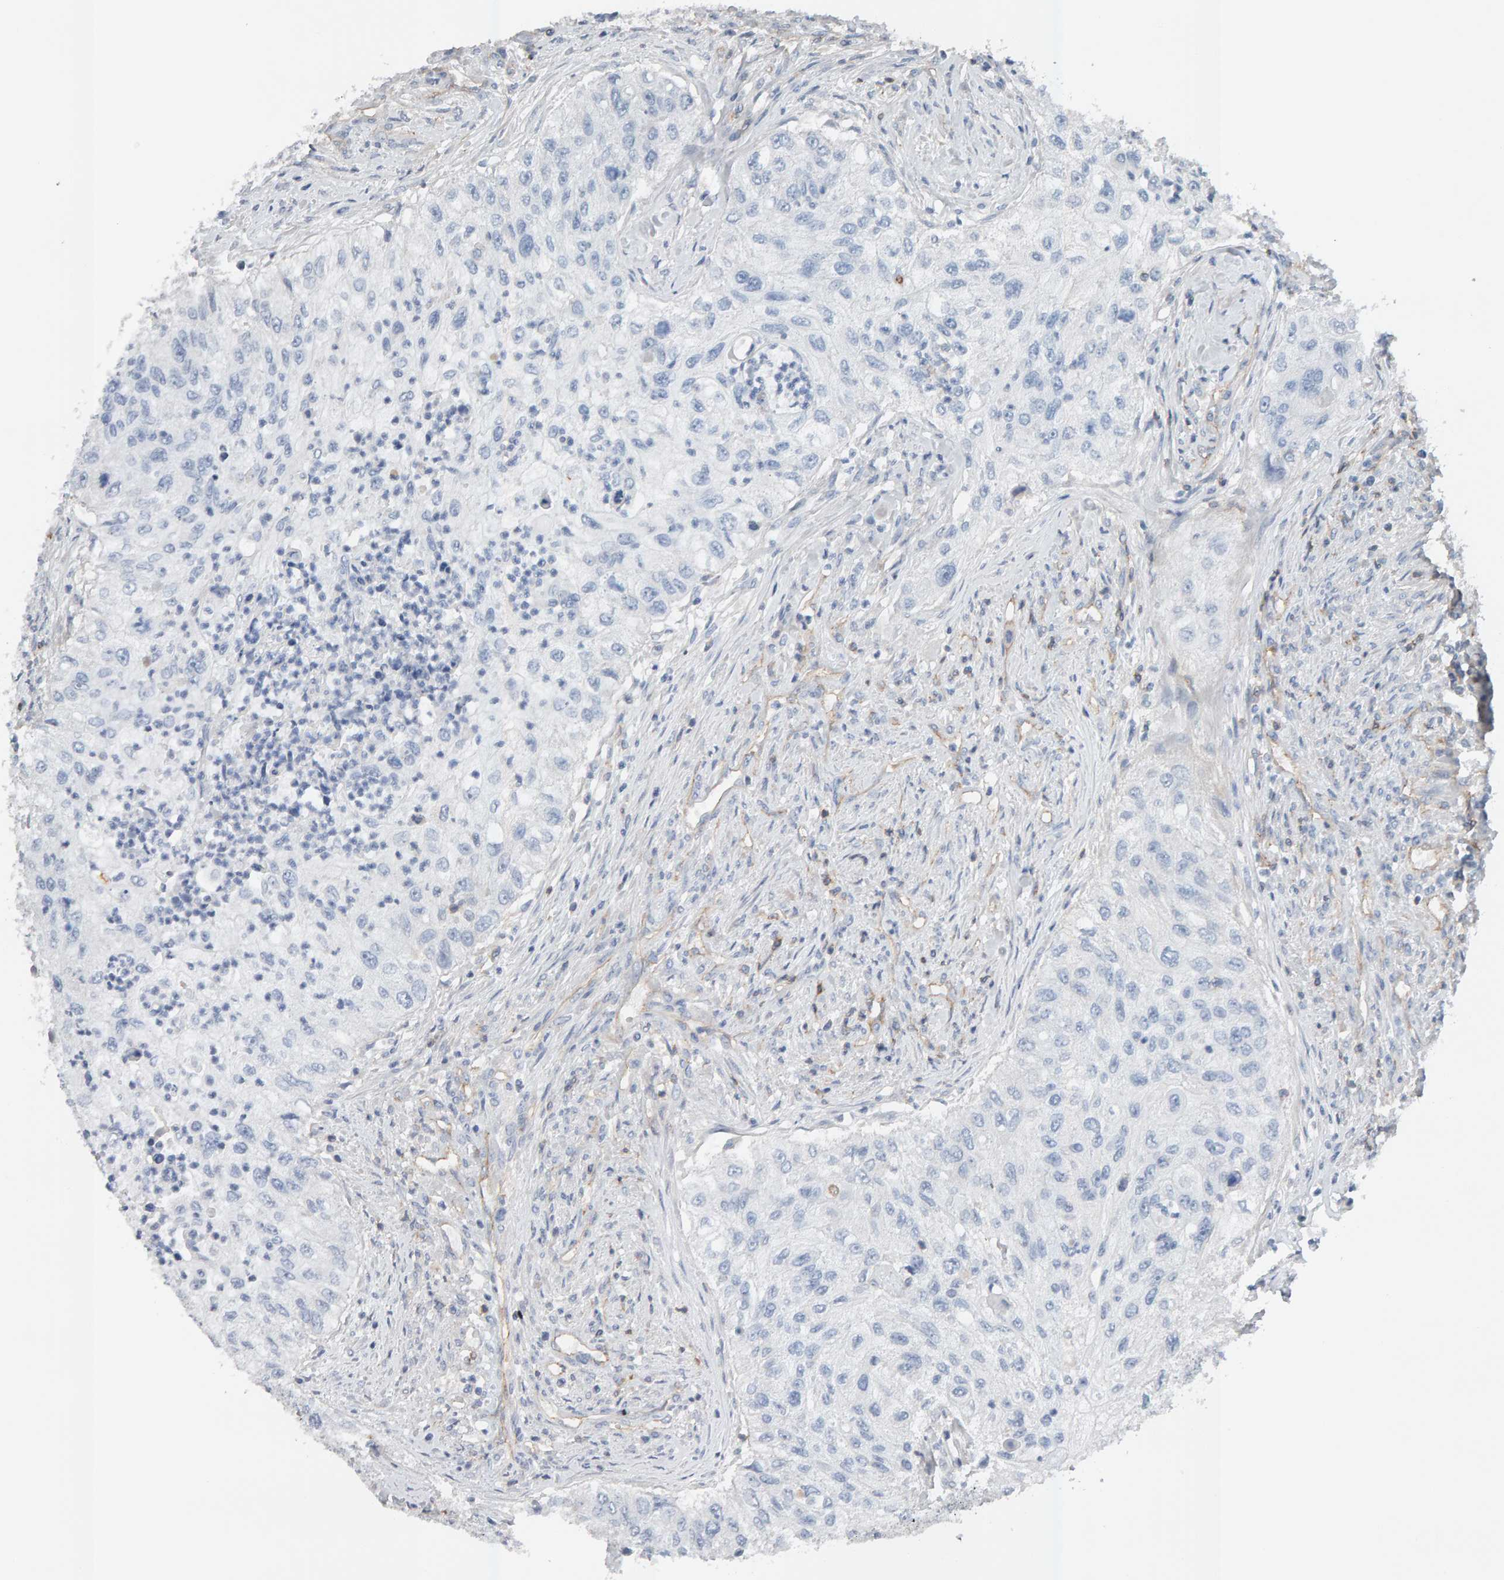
{"staining": {"intensity": "negative", "quantity": "none", "location": "none"}, "tissue": "urothelial cancer", "cell_type": "Tumor cells", "image_type": "cancer", "snomed": [{"axis": "morphology", "description": "Urothelial carcinoma, High grade"}, {"axis": "topography", "description": "Urinary bladder"}], "caption": "Urothelial cancer stained for a protein using immunohistochemistry demonstrates no positivity tumor cells.", "gene": "FYN", "patient": {"sex": "female", "age": 60}}